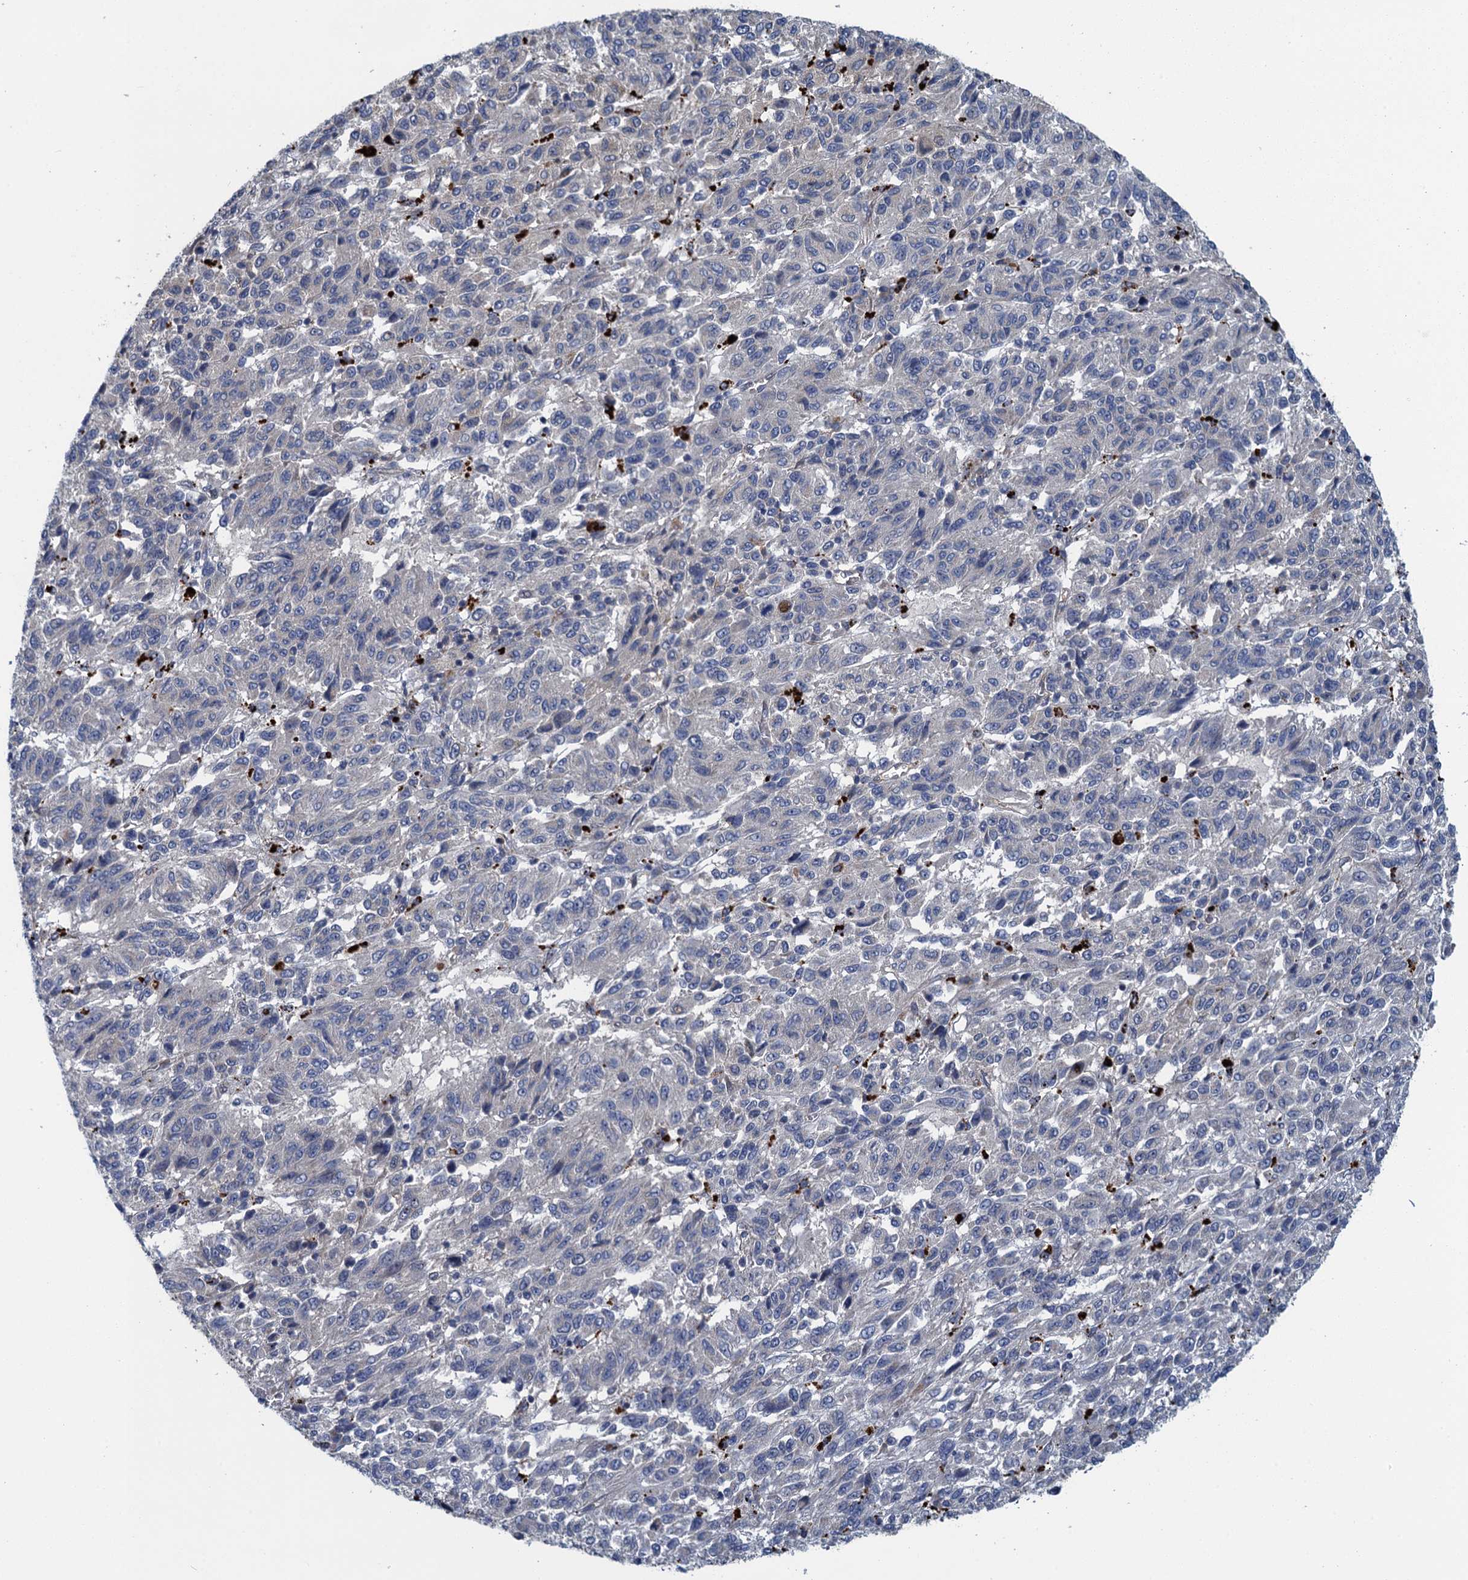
{"staining": {"intensity": "negative", "quantity": "none", "location": "none"}, "tissue": "melanoma", "cell_type": "Tumor cells", "image_type": "cancer", "snomed": [{"axis": "morphology", "description": "Malignant melanoma, Metastatic site"}, {"axis": "topography", "description": "Lung"}], "caption": "Tumor cells show no significant protein staining in melanoma.", "gene": "KBTBD8", "patient": {"sex": "male", "age": 64}}